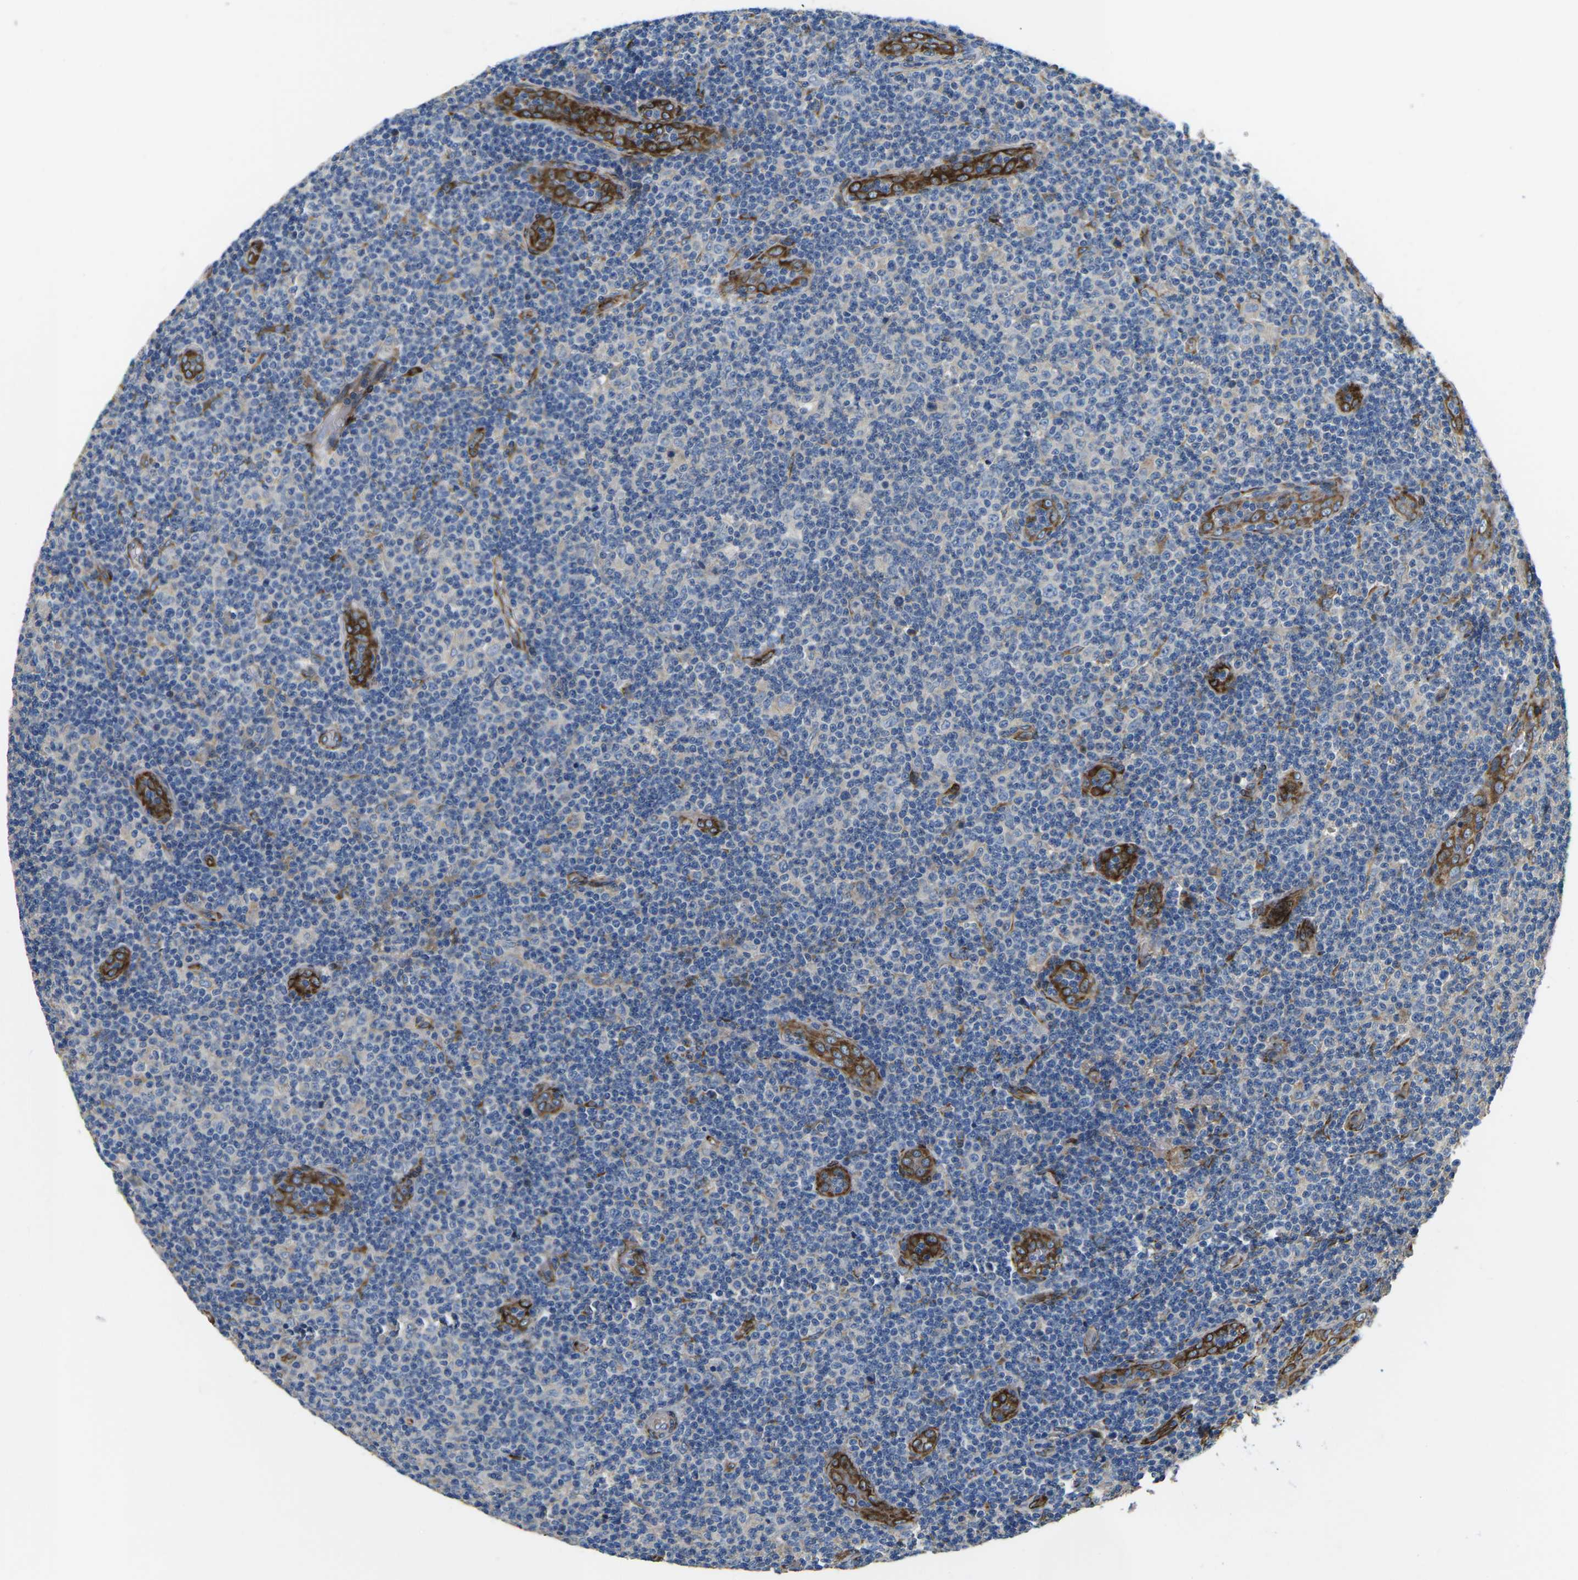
{"staining": {"intensity": "negative", "quantity": "none", "location": "none"}, "tissue": "lymphoma", "cell_type": "Tumor cells", "image_type": "cancer", "snomed": [{"axis": "morphology", "description": "Malignant lymphoma, non-Hodgkin's type, Low grade"}, {"axis": "topography", "description": "Lymph node"}], "caption": "An IHC photomicrograph of malignant lymphoma, non-Hodgkin's type (low-grade) is shown. There is no staining in tumor cells of malignant lymphoma, non-Hodgkin's type (low-grade).", "gene": "PDZD8", "patient": {"sex": "male", "age": 83}}